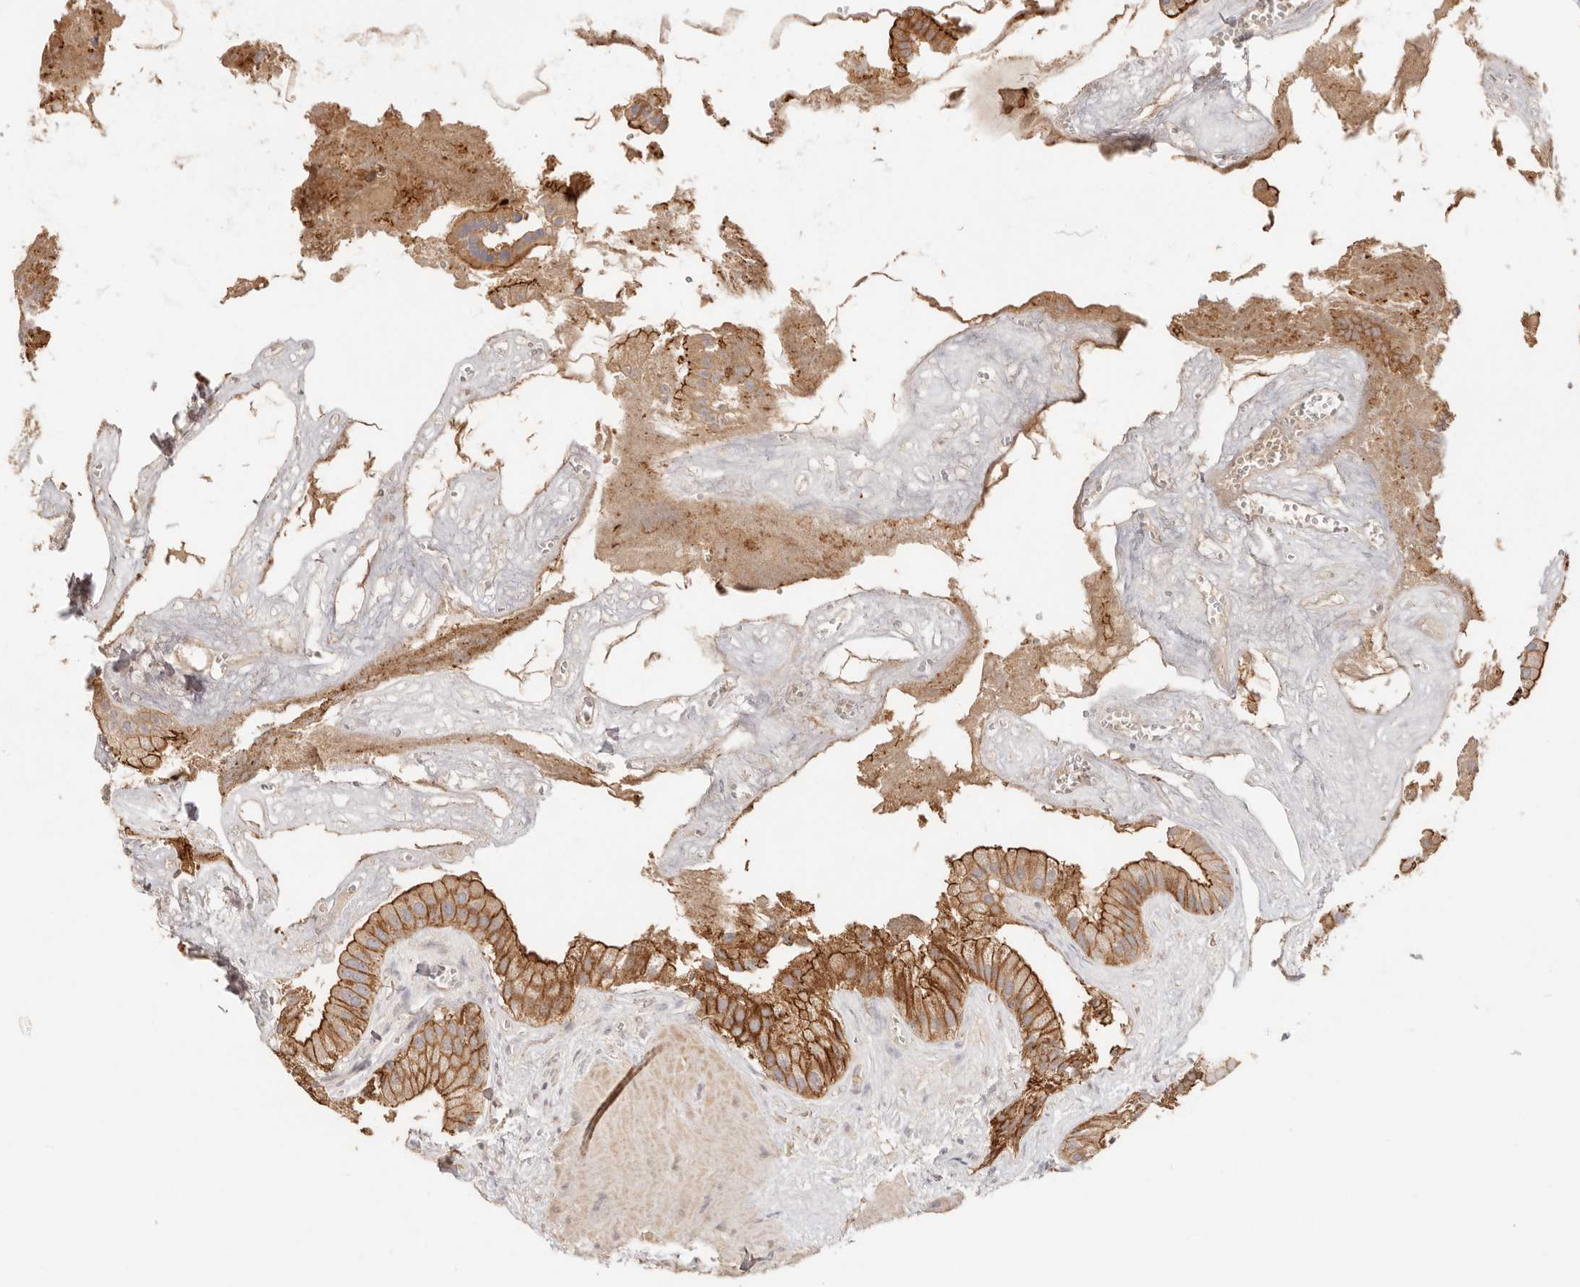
{"staining": {"intensity": "strong", "quantity": ">75%", "location": "cytoplasmic/membranous"}, "tissue": "gallbladder", "cell_type": "Glandular cells", "image_type": "normal", "snomed": [{"axis": "morphology", "description": "Normal tissue, NOS"}, {"axis": "topography", "description": "Gallbladder"}], "caption": "Immunohistochemical staining of benign gallbladder demonstrates >75% levels of strong cytoplasmic/membranous protein staining in approximately >75% of glandular cells.", "gene": "CXADR", "patient": {"sex": "male", "age": 55}}